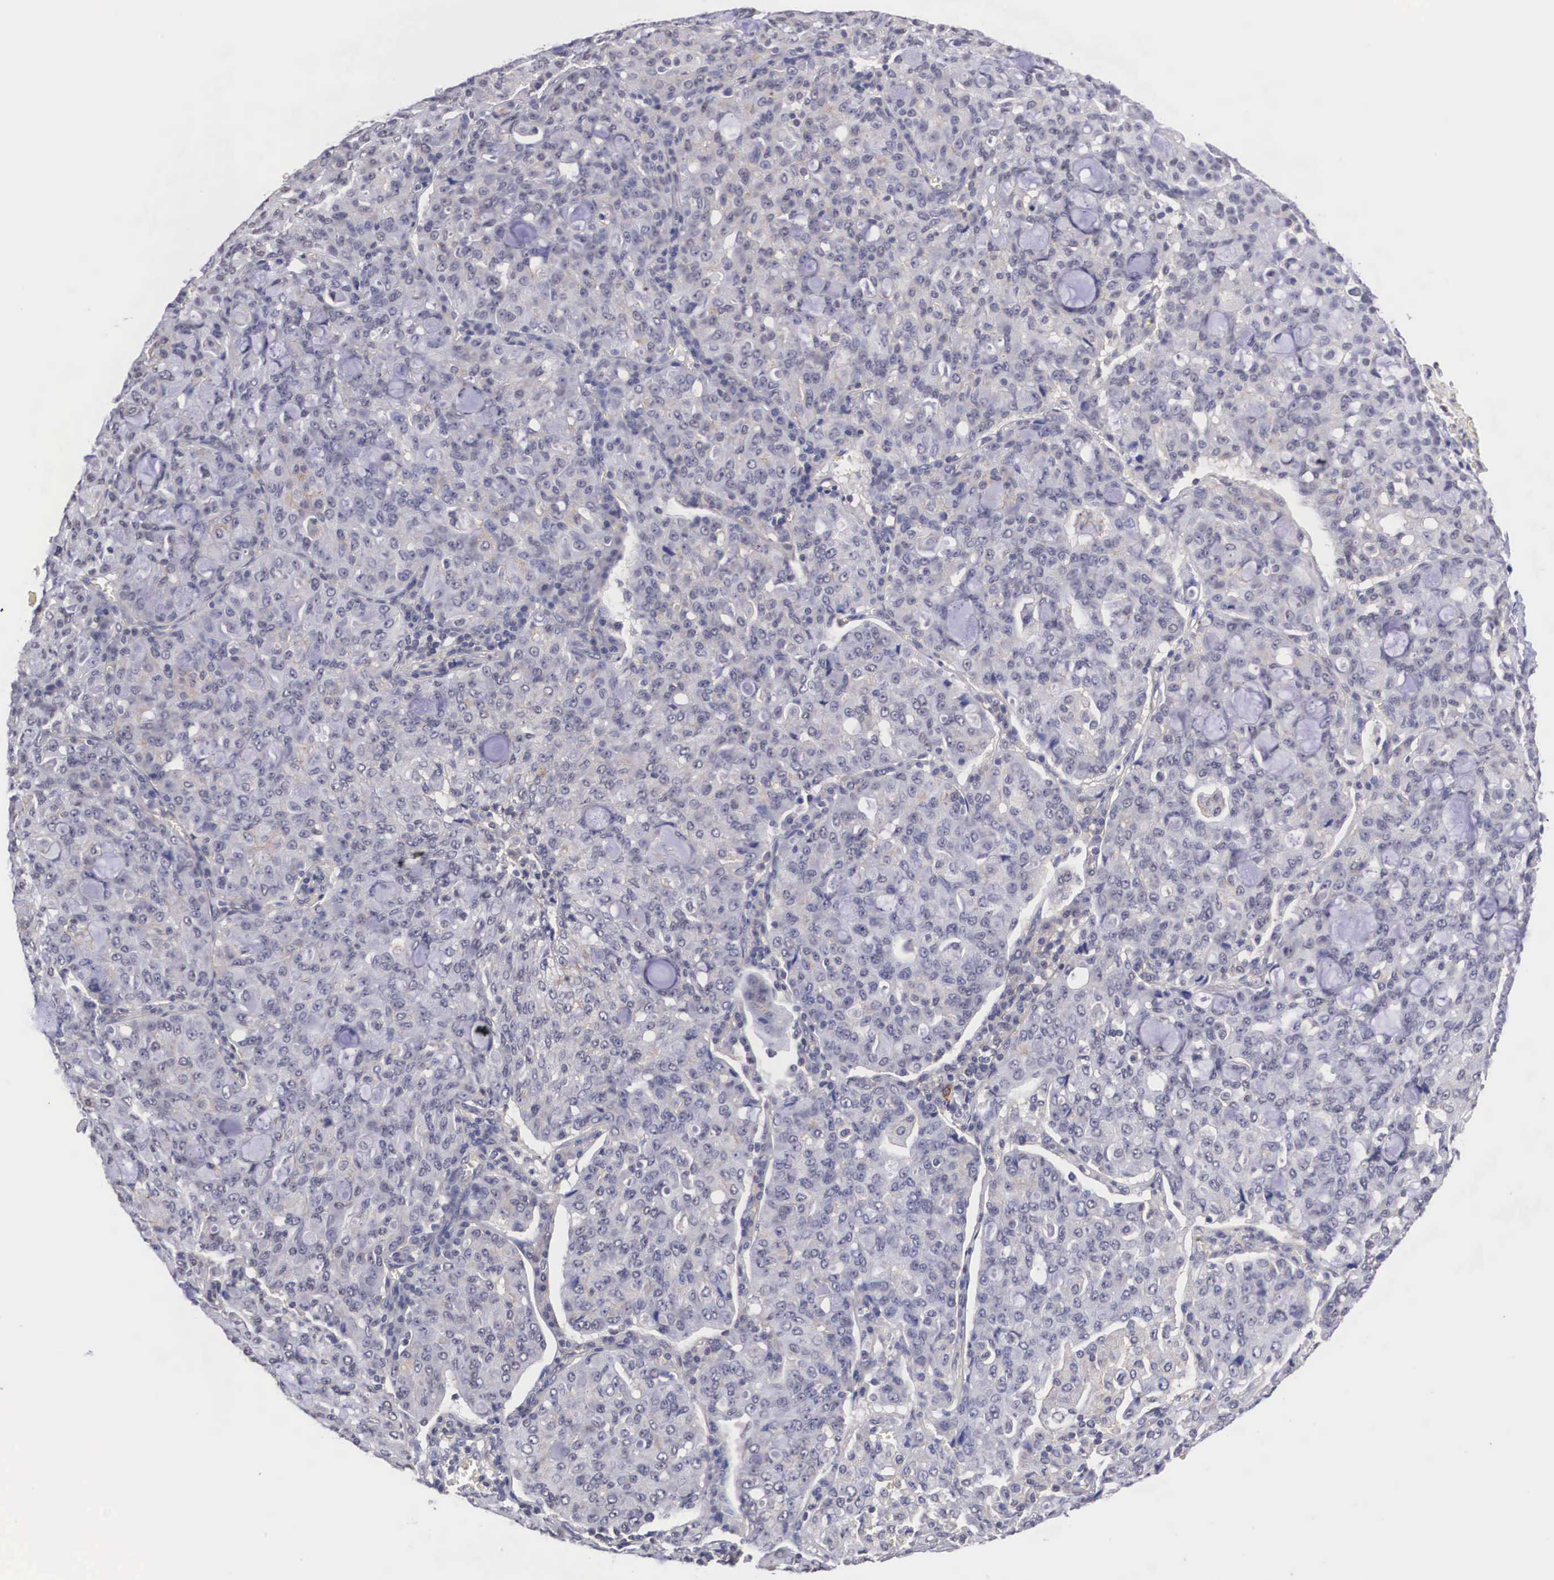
{"staining": {"intensity": "negative", "quantity": "none", "location": "none"}, "tissue": "lung cancer", "cell_type": "Tumor cells", "image_type": "cancer", "snomed": [{"axis": "morphology", "description": "Adenocarcinoma, NOS"}, {"axis": "topography", "description": "Lung"}], "caption": "IHC of lung adenocarcinoma shows no expression in tumor cells.", "gene": "NR4A2", "patient": {"sex": "female", "age": 44}}